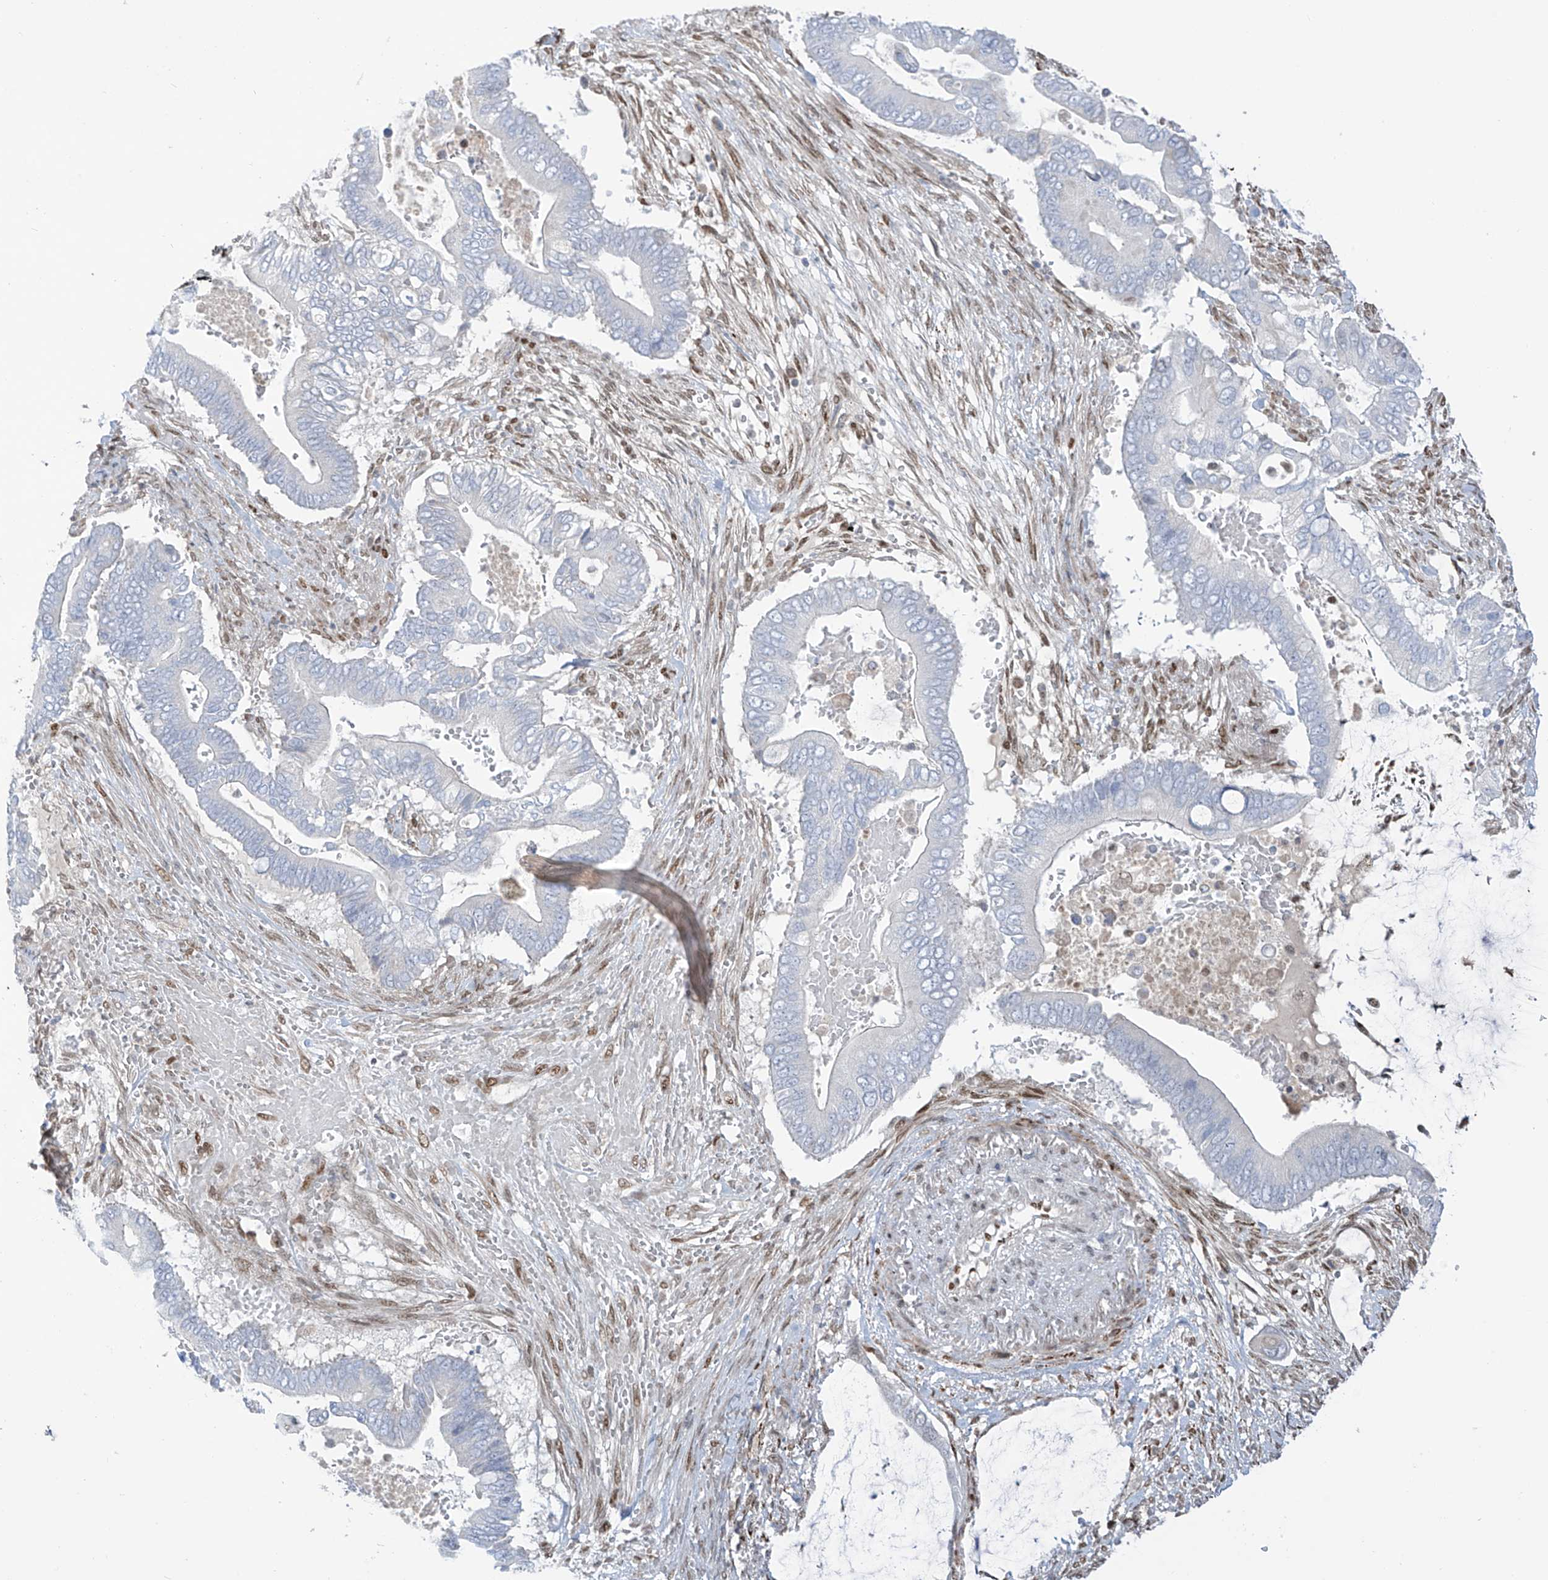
{"staining": {"intensity": "negative", "quantity": "none", "location": "none"}, "tissue": "pancreatic cancer", "cell_type": "Tumor cells", "image_type": "cancer", "snomed": [{"axis": "morphology", "description": "Adenocarcinoma, NOS"}, {"axis": "topography", "description": "Pancreas"}], "caption": "This is an immunohistochemistry image of human pancreatic adenocarcinoma. There is no positivity in tumor cells.", "gene": "PM20D2", "patient": {"sex": "male", "age": 68}}